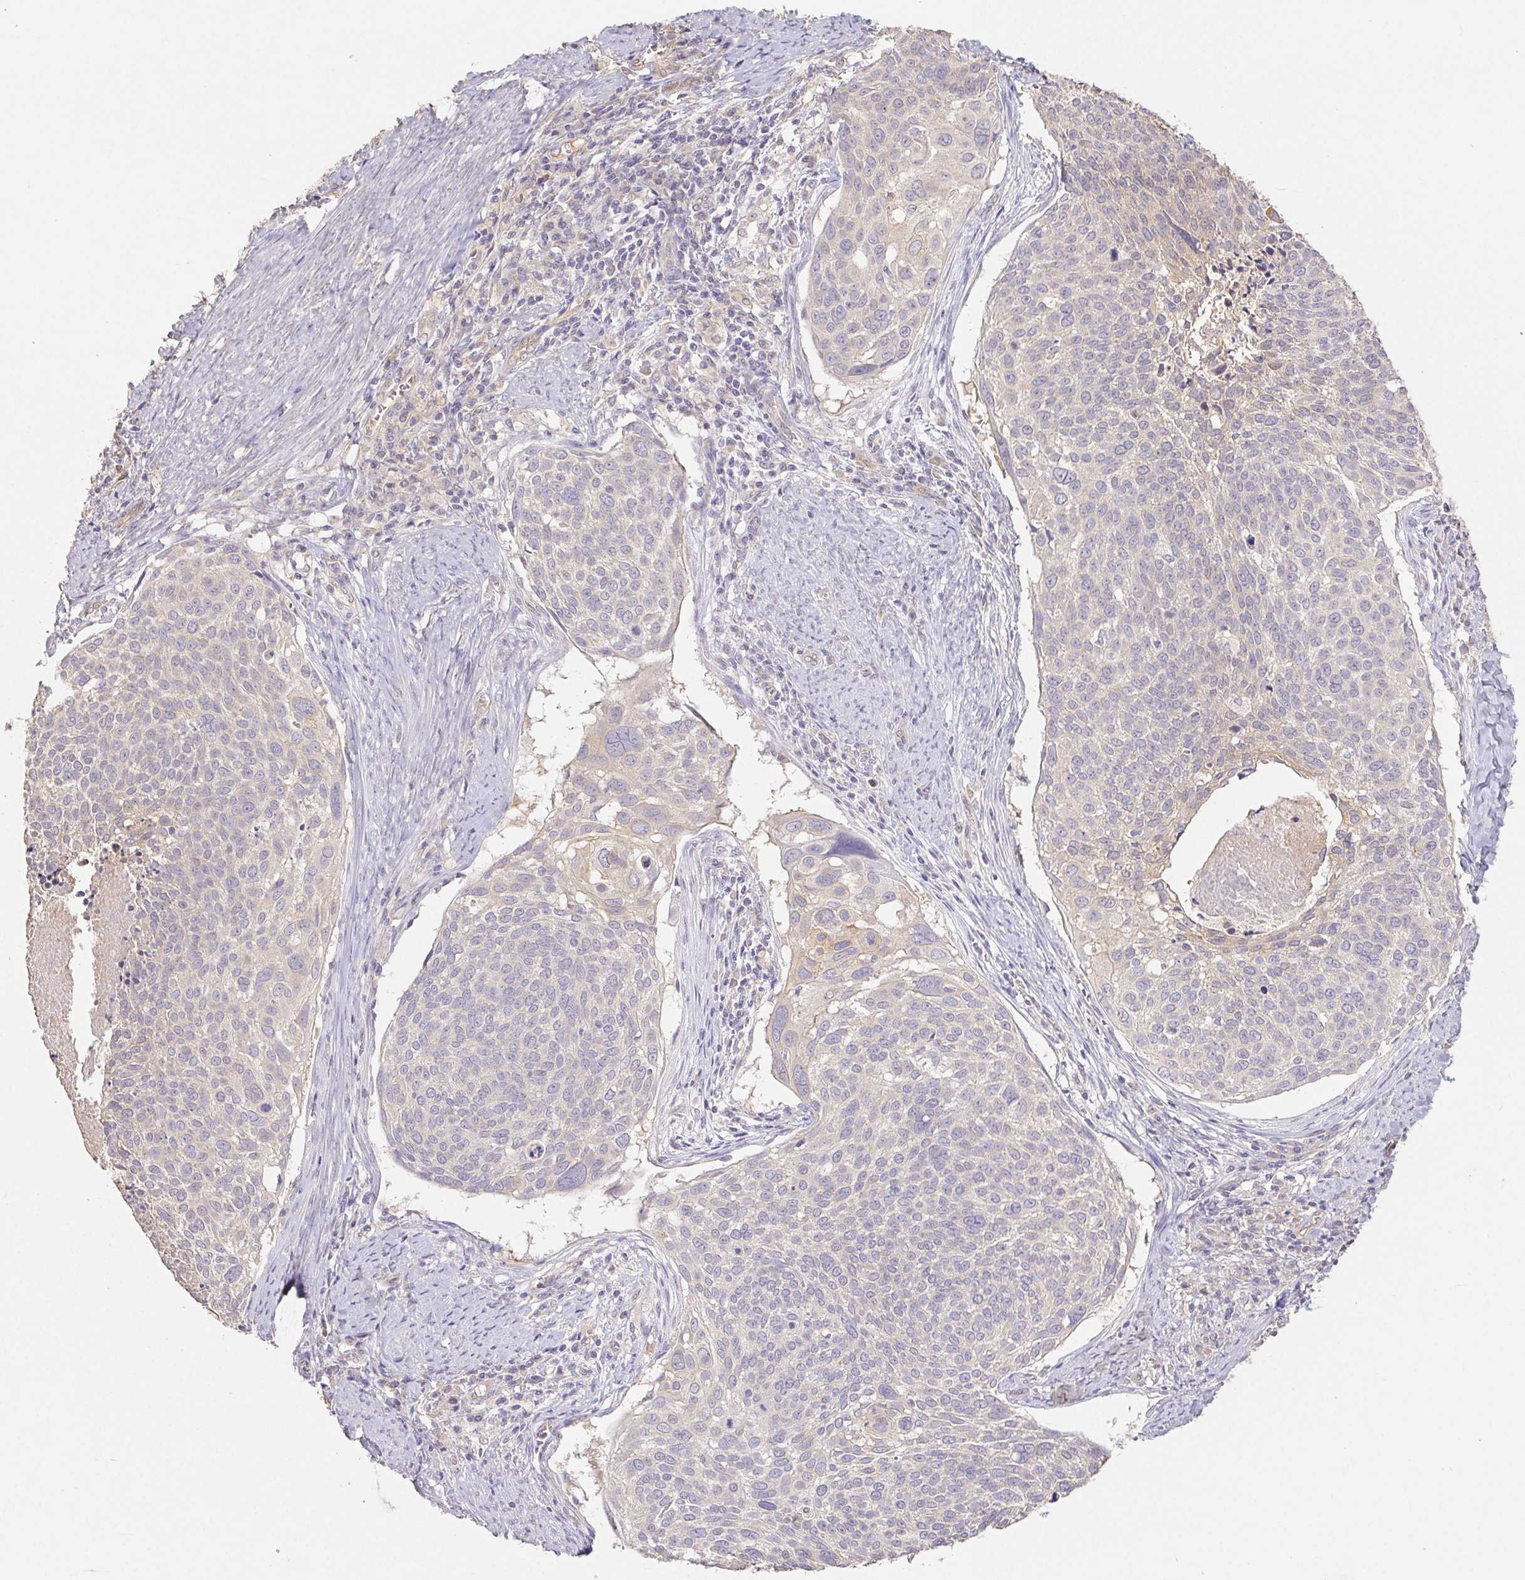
{"staining": {"intensity": "negative", "quantity": "none", "location": "none"}, "tissue": "cervical cancer", "cell_type": "Tumor cells", "image_type": "cancer", "snomed": [{"axis": "morphology", "description": "Squamous cell carcinoma, NOS"}, {"axis": "topography", "description": "Cervix"}], "caption": "Squamous cell carcinoma (cervical) stained for a protein using immunohistochemistry demonstrates no positivity tumor cells.", "gene": "RAB11A", "patient": {"sex": "female", "age": 39}}